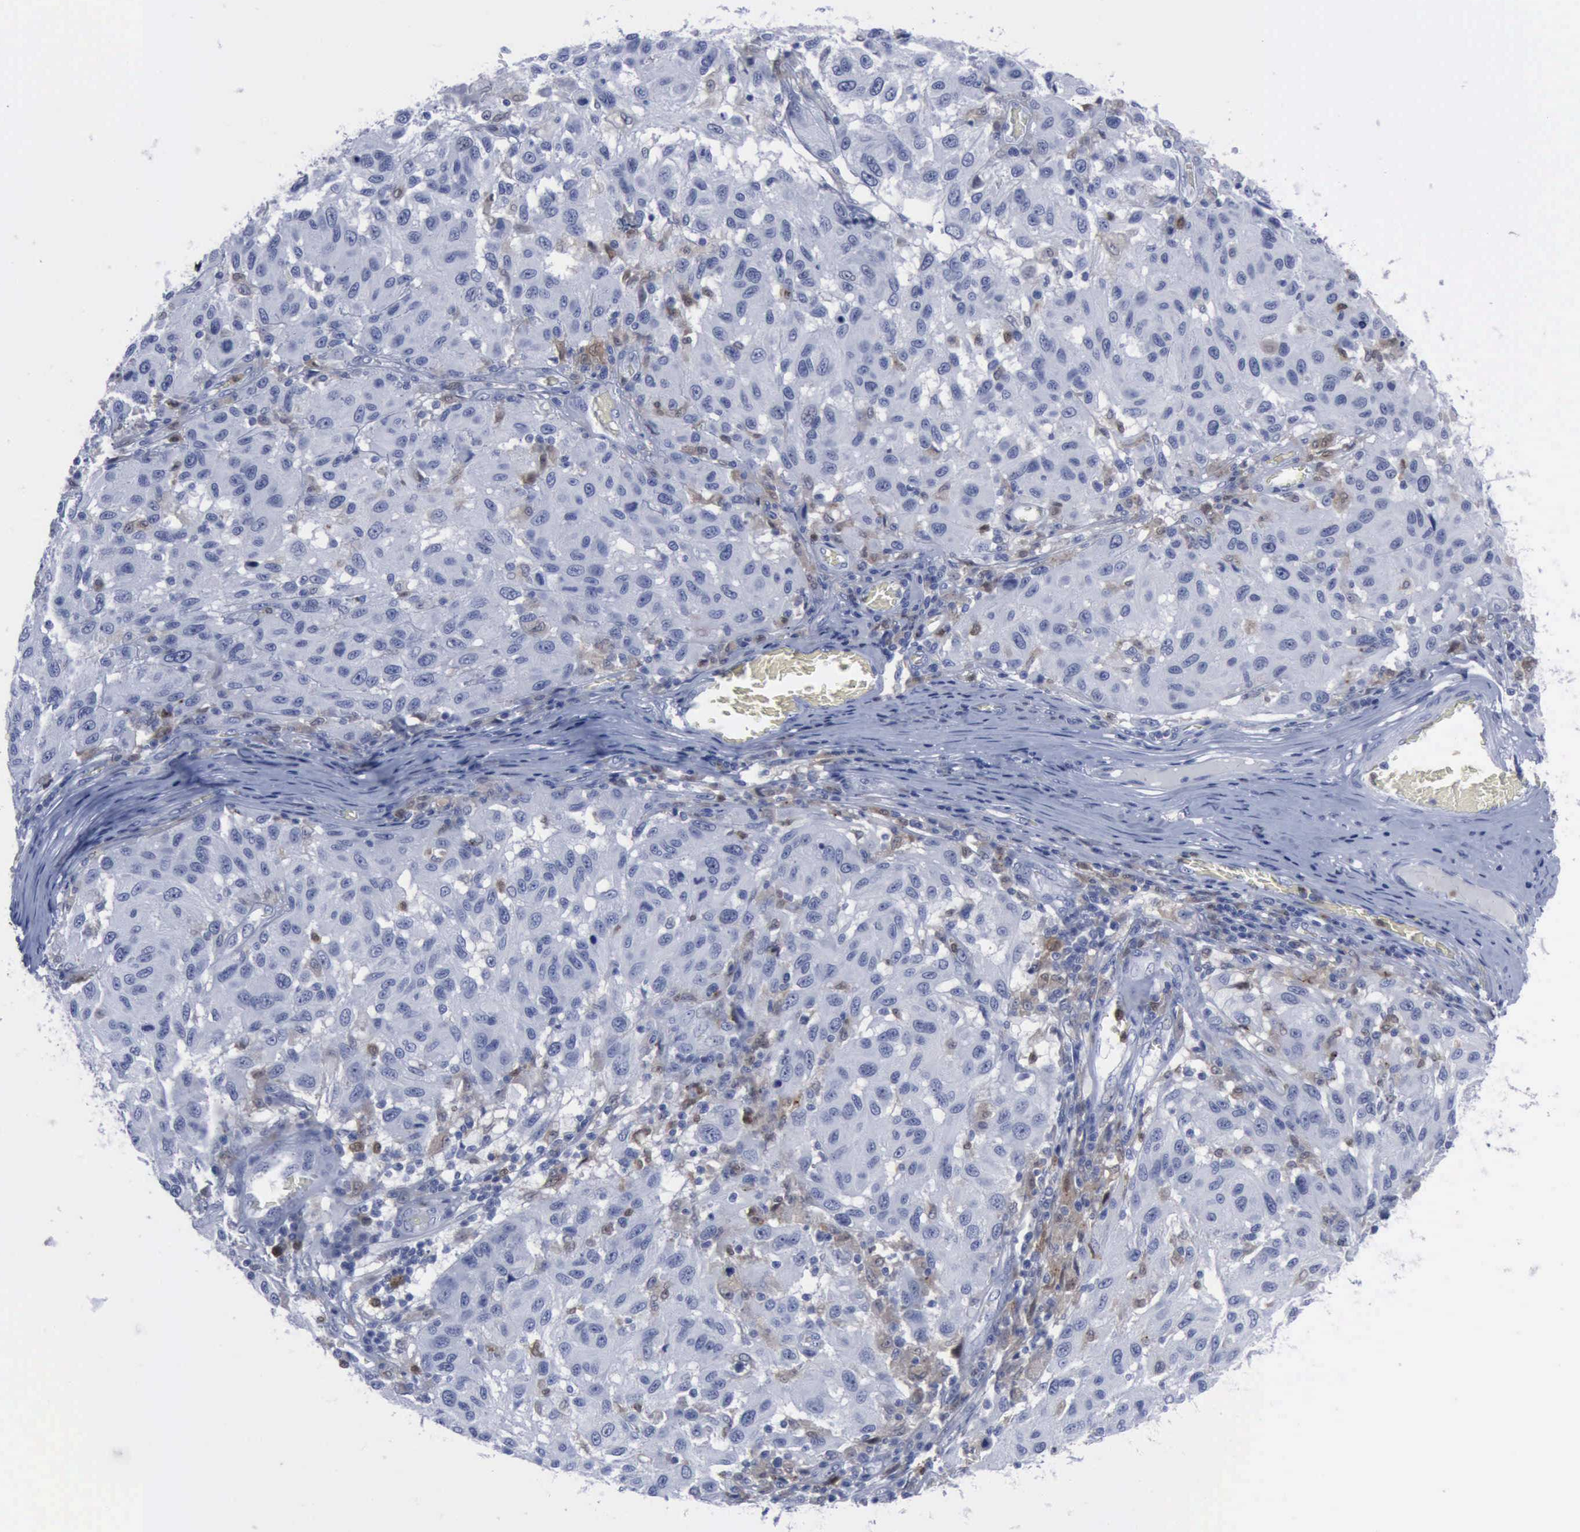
{"staining": {"intensity": "negative", "quantity": "none", "location": "none"}, "tissue": "melanoma", "cell_type": "Tumor cells", "image_type": "cancer", "snomed": [{"axis": "morphology", "description": "Malignant melanoma, NOS"}, {"axis": "topography", "description": "Skin"}], "caption": "This is a micrograph of immunohistochemistry staining of malignant melanoma, which shows no positivity in tumor cells. (DAB (3,3'-diaminobenzidine) IHC with hematoxylin counter stain).", "gene": "CSTA", "patient": {"sex": "female", "age": 77}}